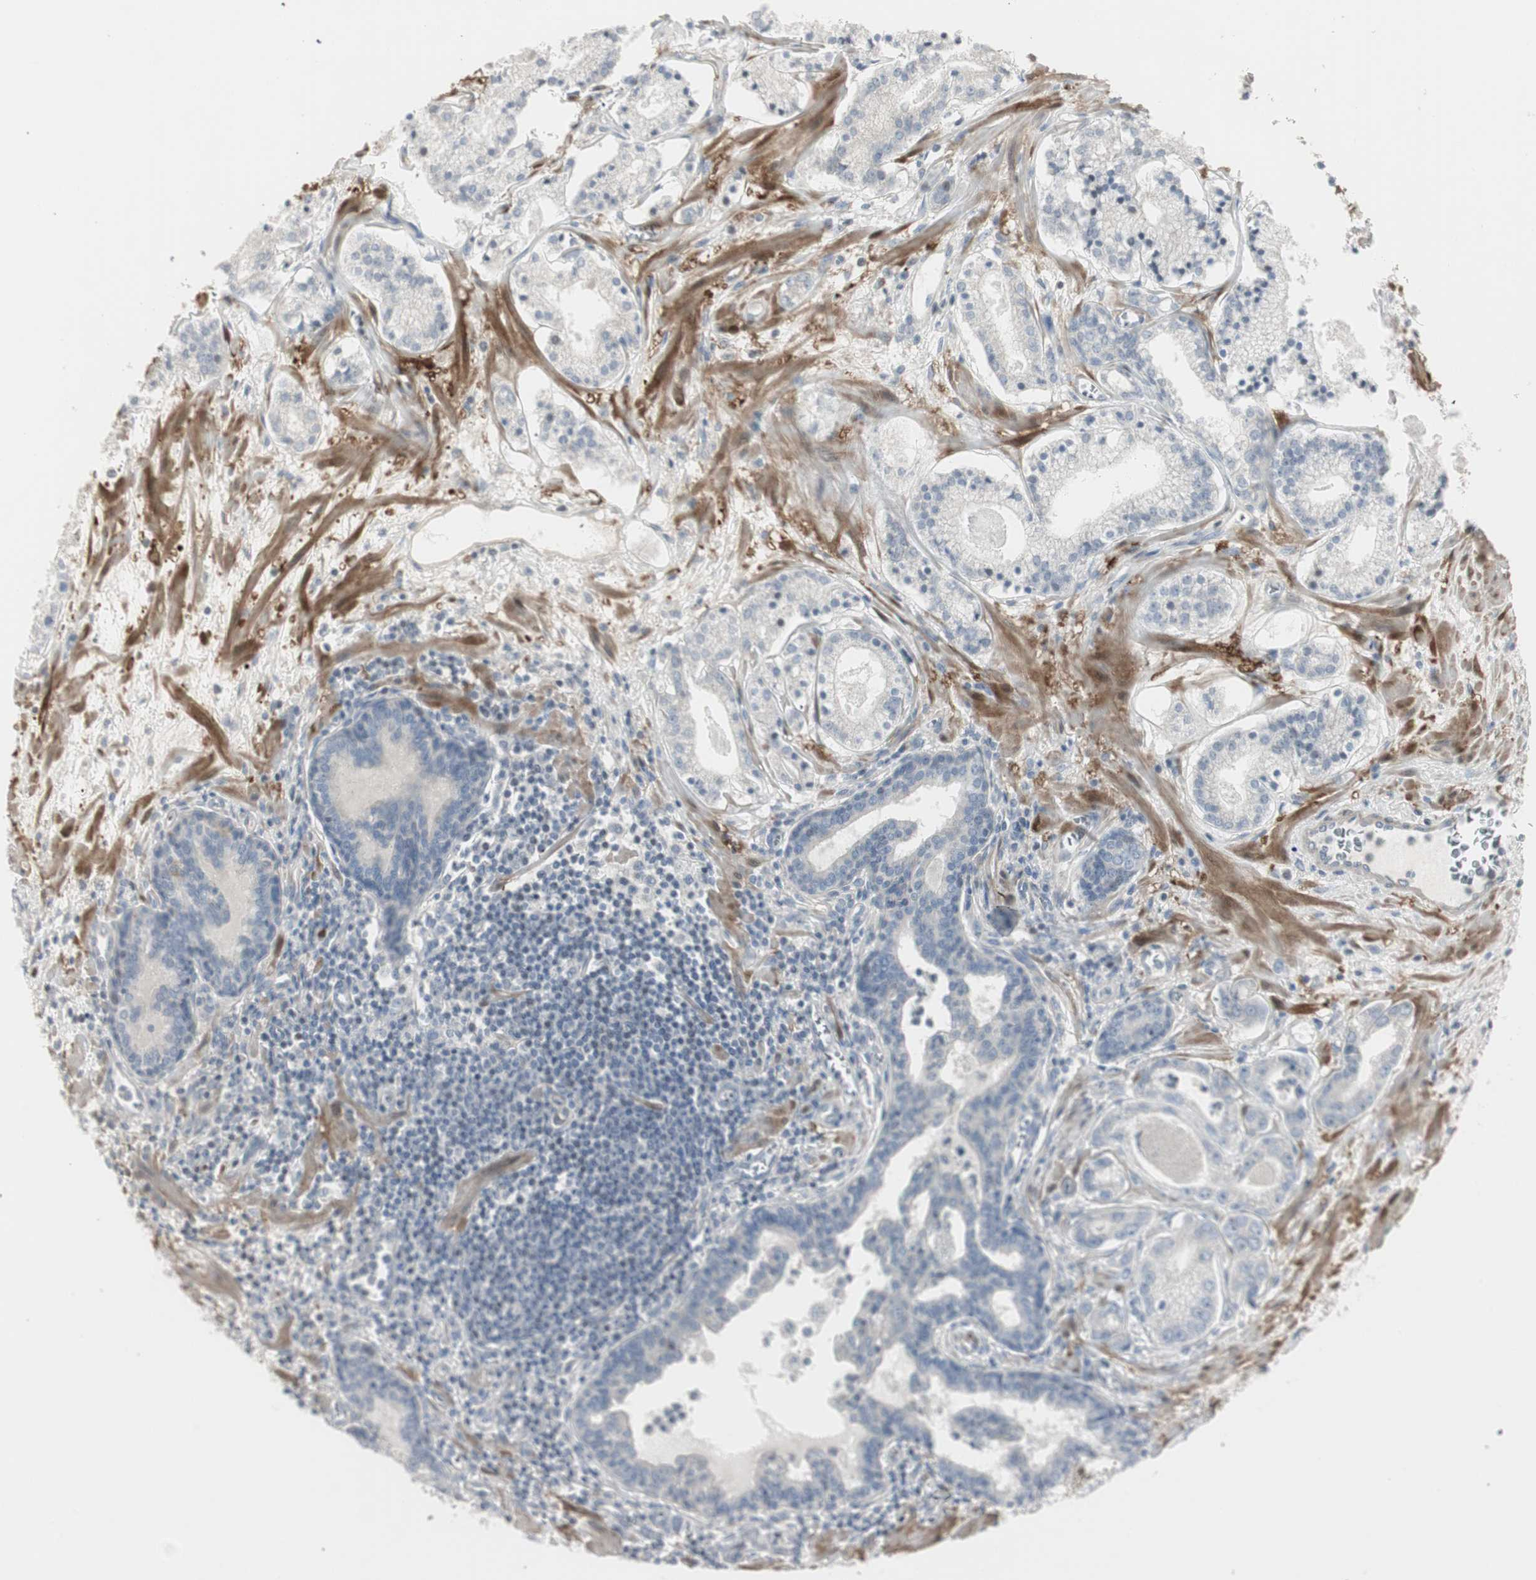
{"staining": {"intensity": "negative", "quantity": "none", "location": "none"}, "tissue": "prostate cancer", "cell_type": "Tumor cells", "image_type": "cancer", "snomed": [{"axis": "morphology", "description": "Adenocarcinoma, Low grade"}, {"axis": "topography", "description": "Prostate"}], "caption": "A high-resolution histopathology image shows immunohistochemistry (IHC) staining of low-grade adenocarcinoma (prostate), which demonstrates no significant positivity in tumor cells.", "gene": "DMPK", "patient": {"sex": "male", "age": 59}}